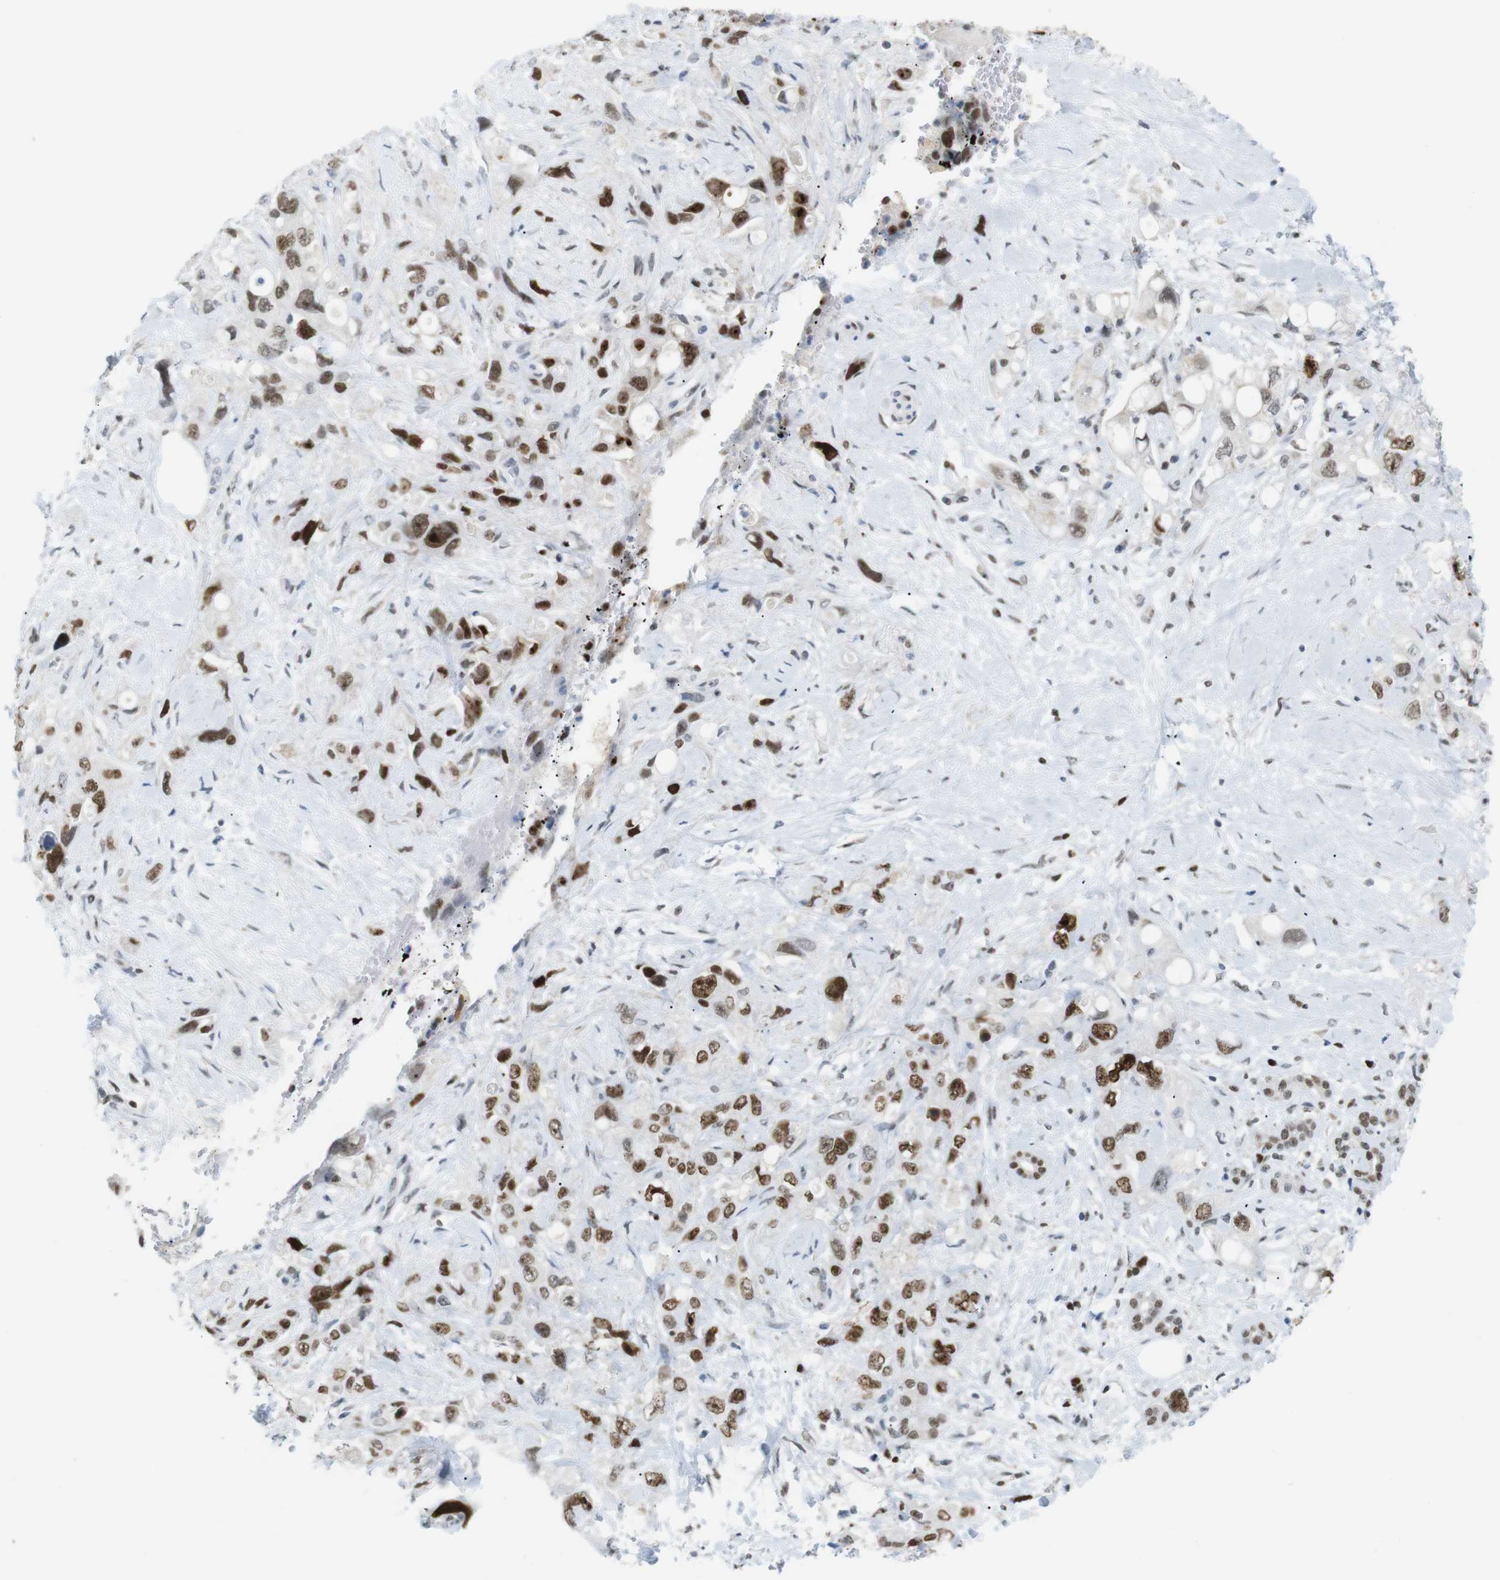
{"staining": {"intensity": "strong", "quantity": ">75%", "location": "nuclear"}, "tissue": "pancreatic cancer", "cell_type": "Tumor cells", "image_type": "cancer", "snomed": [{"axis": "morphology", "description": "Adenocarcinoma, NOS"}, {"axis": "topography", "description": "Pancreas"}], "caption": "High-magnification brightfield microscopy of pancreatic cancer (adenocarcinoma) stained with DAB (3,3'-diaminobenzidine) (brown) and counterstained with hematoxylin (blue). tumor cells exhibit strong nuclear expression is identified in approximately>75% of cells. Using DAB (3,3'-diaminobenzidine) (brown) and hematoxylin (blue) stains, captured at high magnification using brightfield microscopy.", "gene": "RIOX2", "patient": {"sex": "female", "age": 56}}